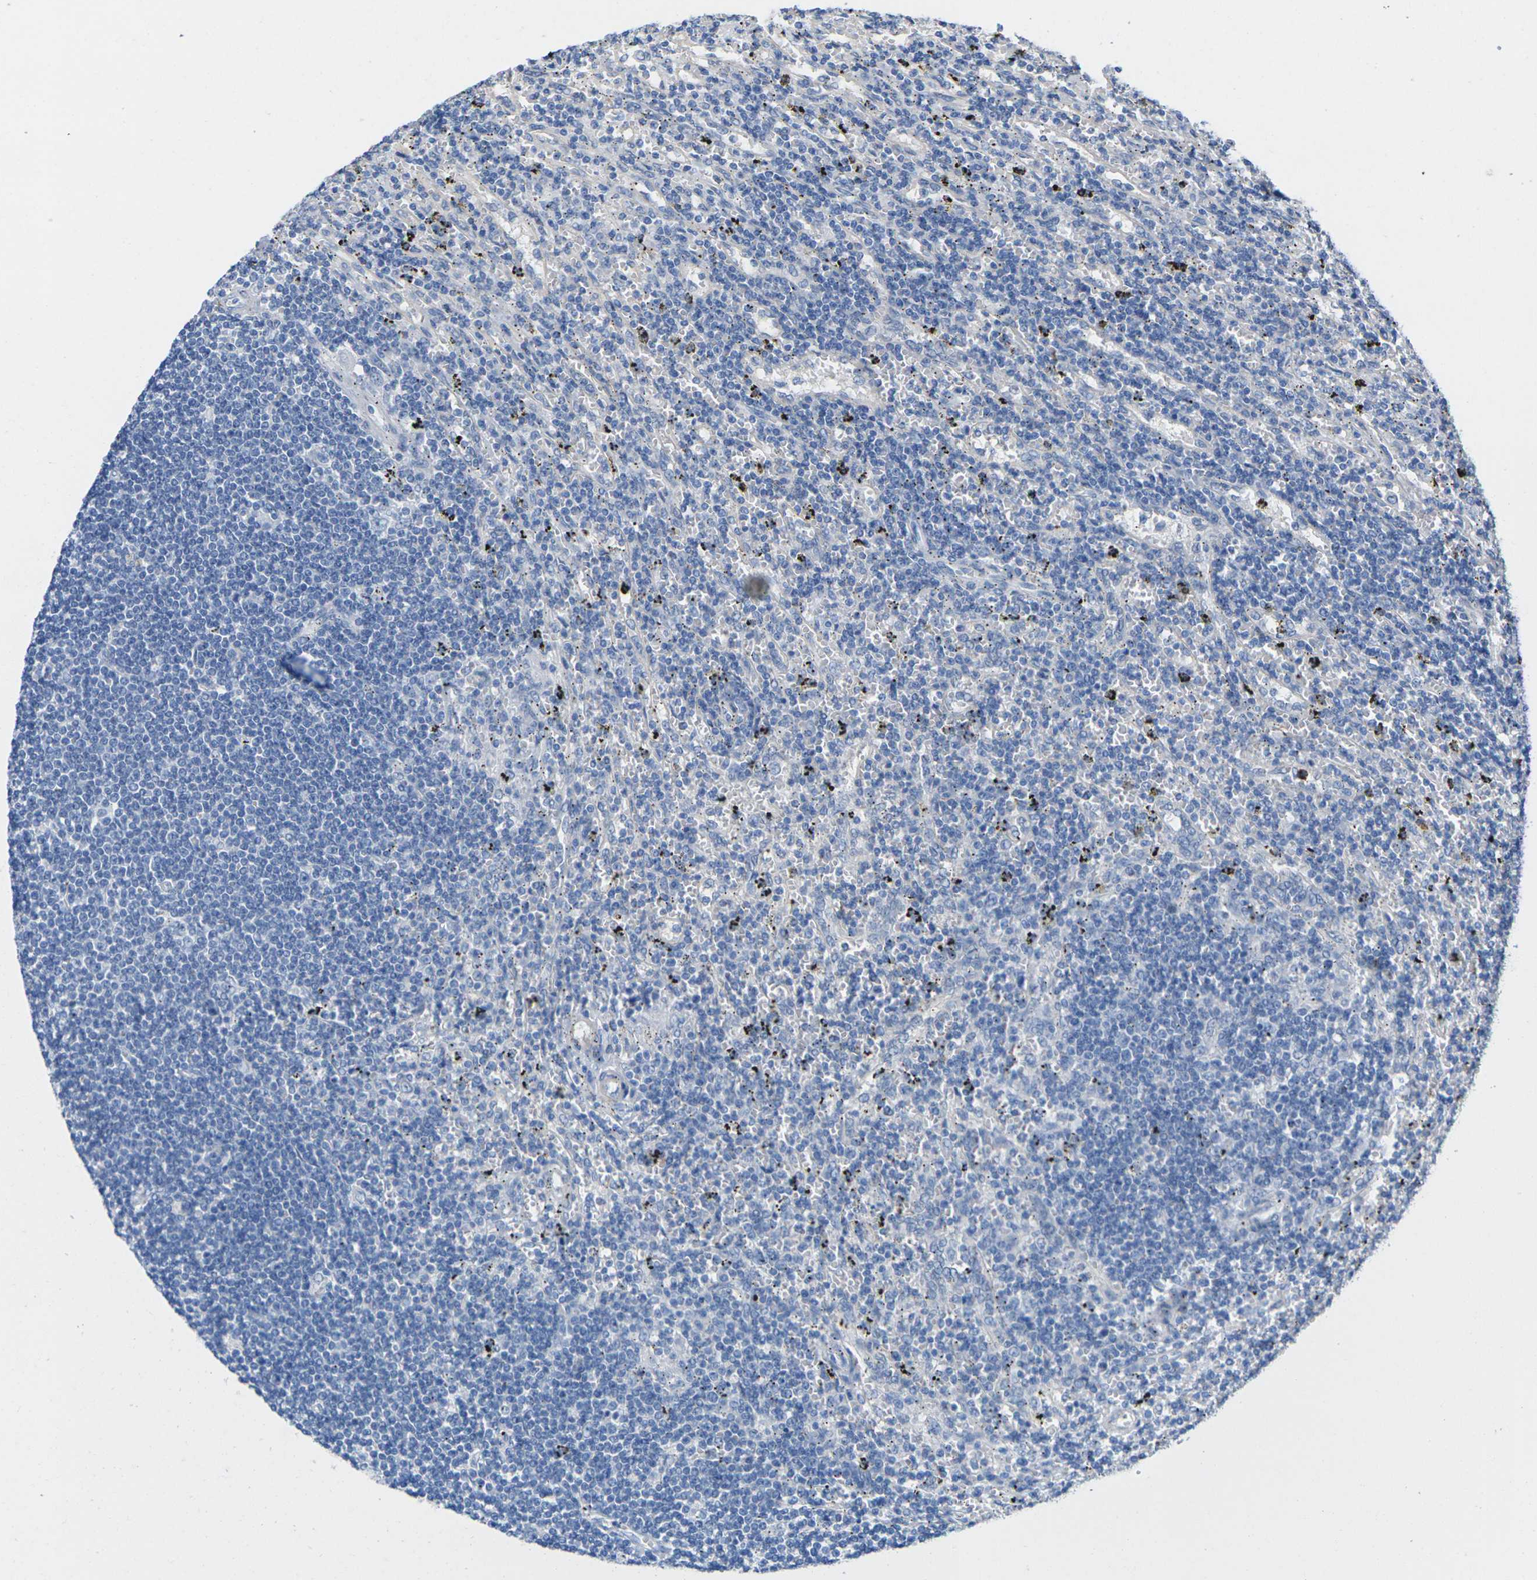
{"staining": {"intensity": "negative", "quantity": "none", "location": "none"}, "tissue": "lymphoma", "cell_type": "Tumor cells", "image_type": "cancer", "snomed": [{"axis": "morphology", "description": "Malignant lymphoma, non-Hodgkin's type, Low grade"}, {"axis": "topography", "description": "Spleen"}], "caption": "Lymphoma was stained to show a protein in brown. There is no significant positivity in tumor cells.", "gene": "CNN1", "patient": {"sex": "male", "age": 76}}